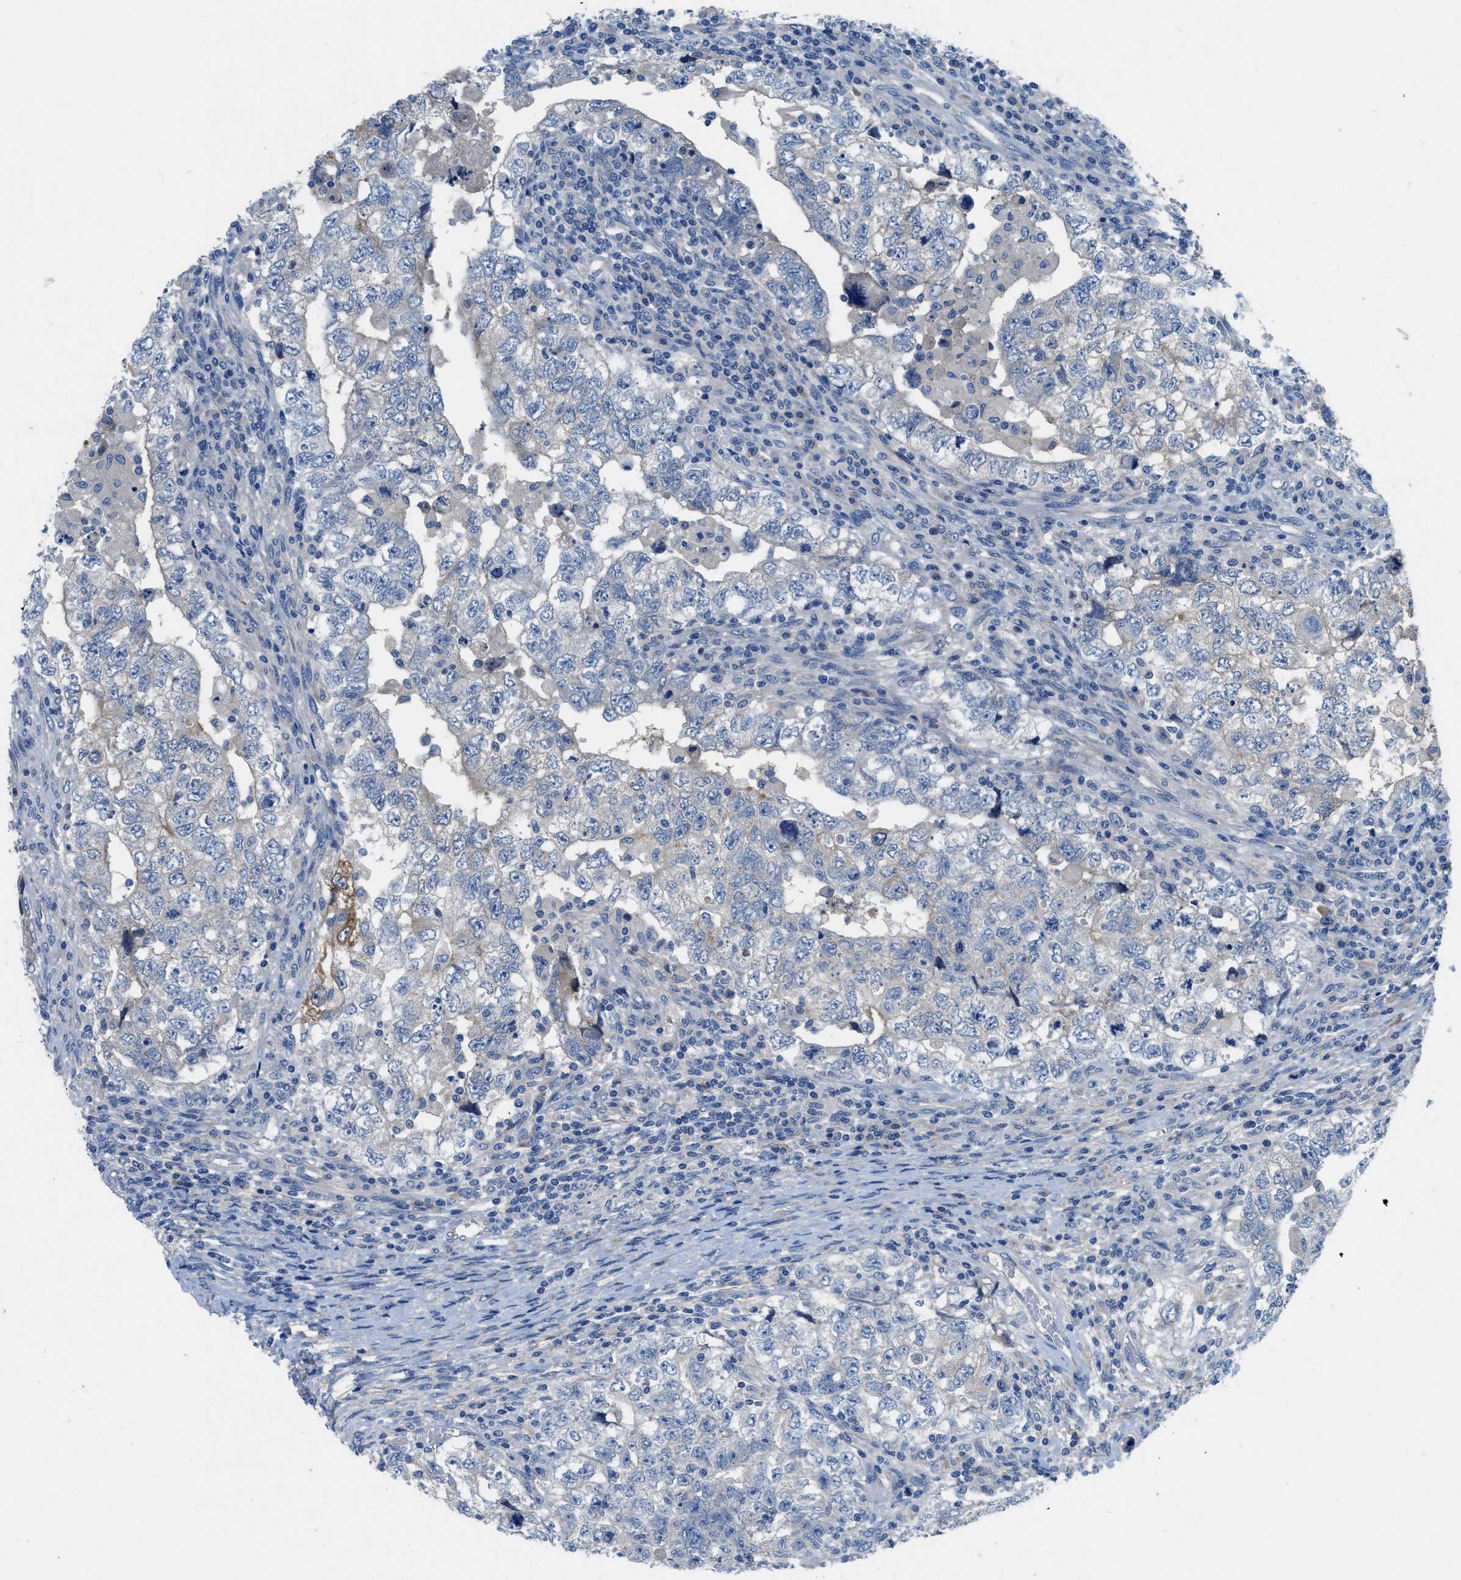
{"staining": {"intensity": "moderate", "quantity": "<25%", "location": "cytoplasmic/membranous"}, "tissue": "testis cancer", "cell_type": "Tumor cells", "image_type": "cancer", "snomed": [{"axis": "morphology", "description": "Carcinoma, Embryonal, NOS"}, {"axis": "topography", "description": "Testis"}], "caption": "Immunohistochemical staining of human testis cancer (embryonal carcinoma) displays low levels of moderate cytoplasmic/membranous staining in approximately <25% of tumor cells.", "gene": "PGR", "patient": {"sex": "male", "age": 36}}